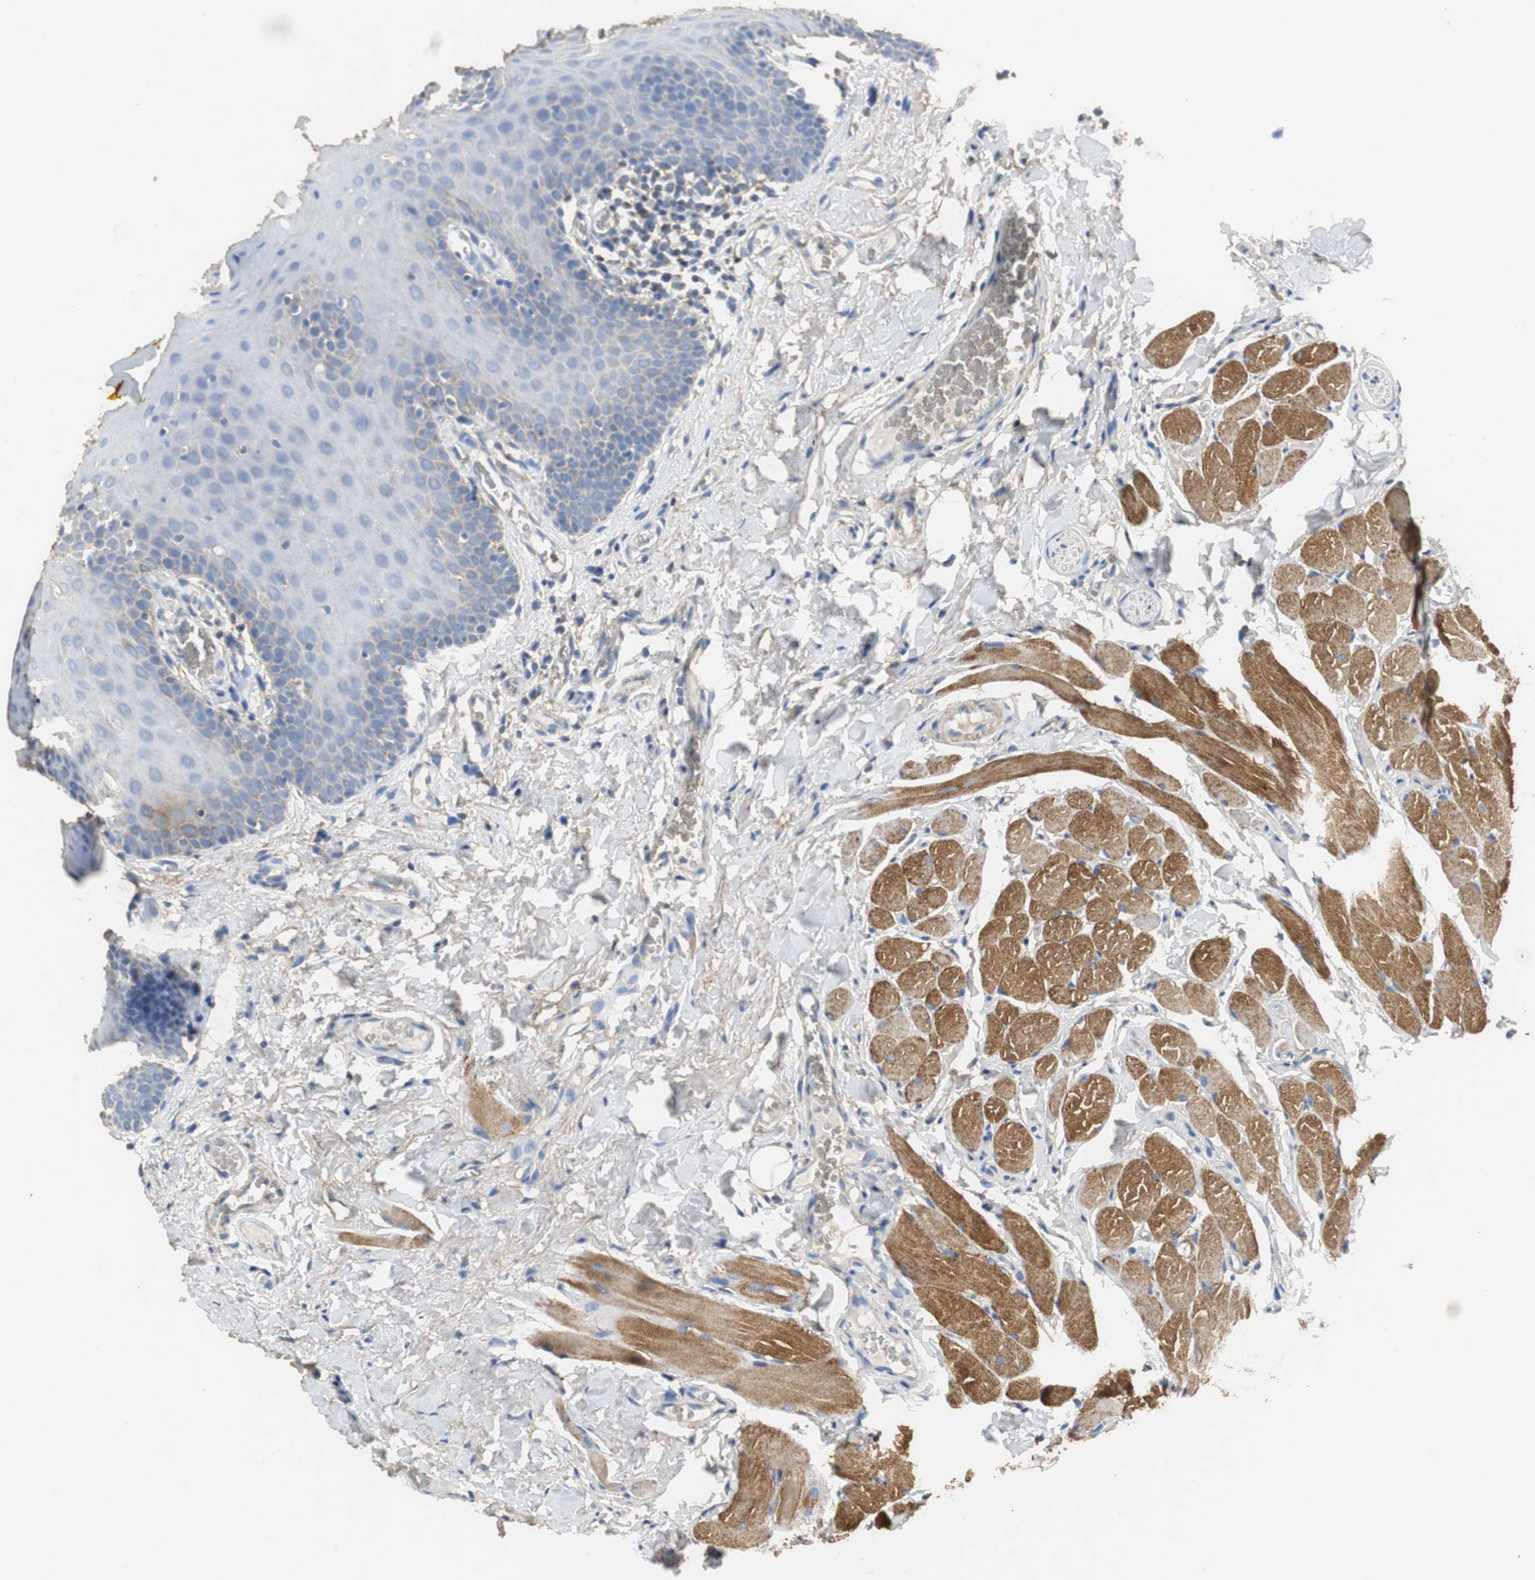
{"staining": {"intensity": "weak", "quantity": "<25%", "location": "cytoplasmic/membranous"}, "tissue": "oral mucosa", "cell_type": "Squamous epithelial cells", "image_type": "normal", "snomed": [{"axis": "morphology", "description": "Normal tissue, NOS"}, {"axis": "topography", "description": "Oral tissue"}], "caption": "Immunohistochemistry photomicrograph of normal human oral mucosa stained for a protein (brown), which shows no positivity in squamous epithelial cells.", "gene": "NNT", "patient": {"sex": "male", "age": 54}}